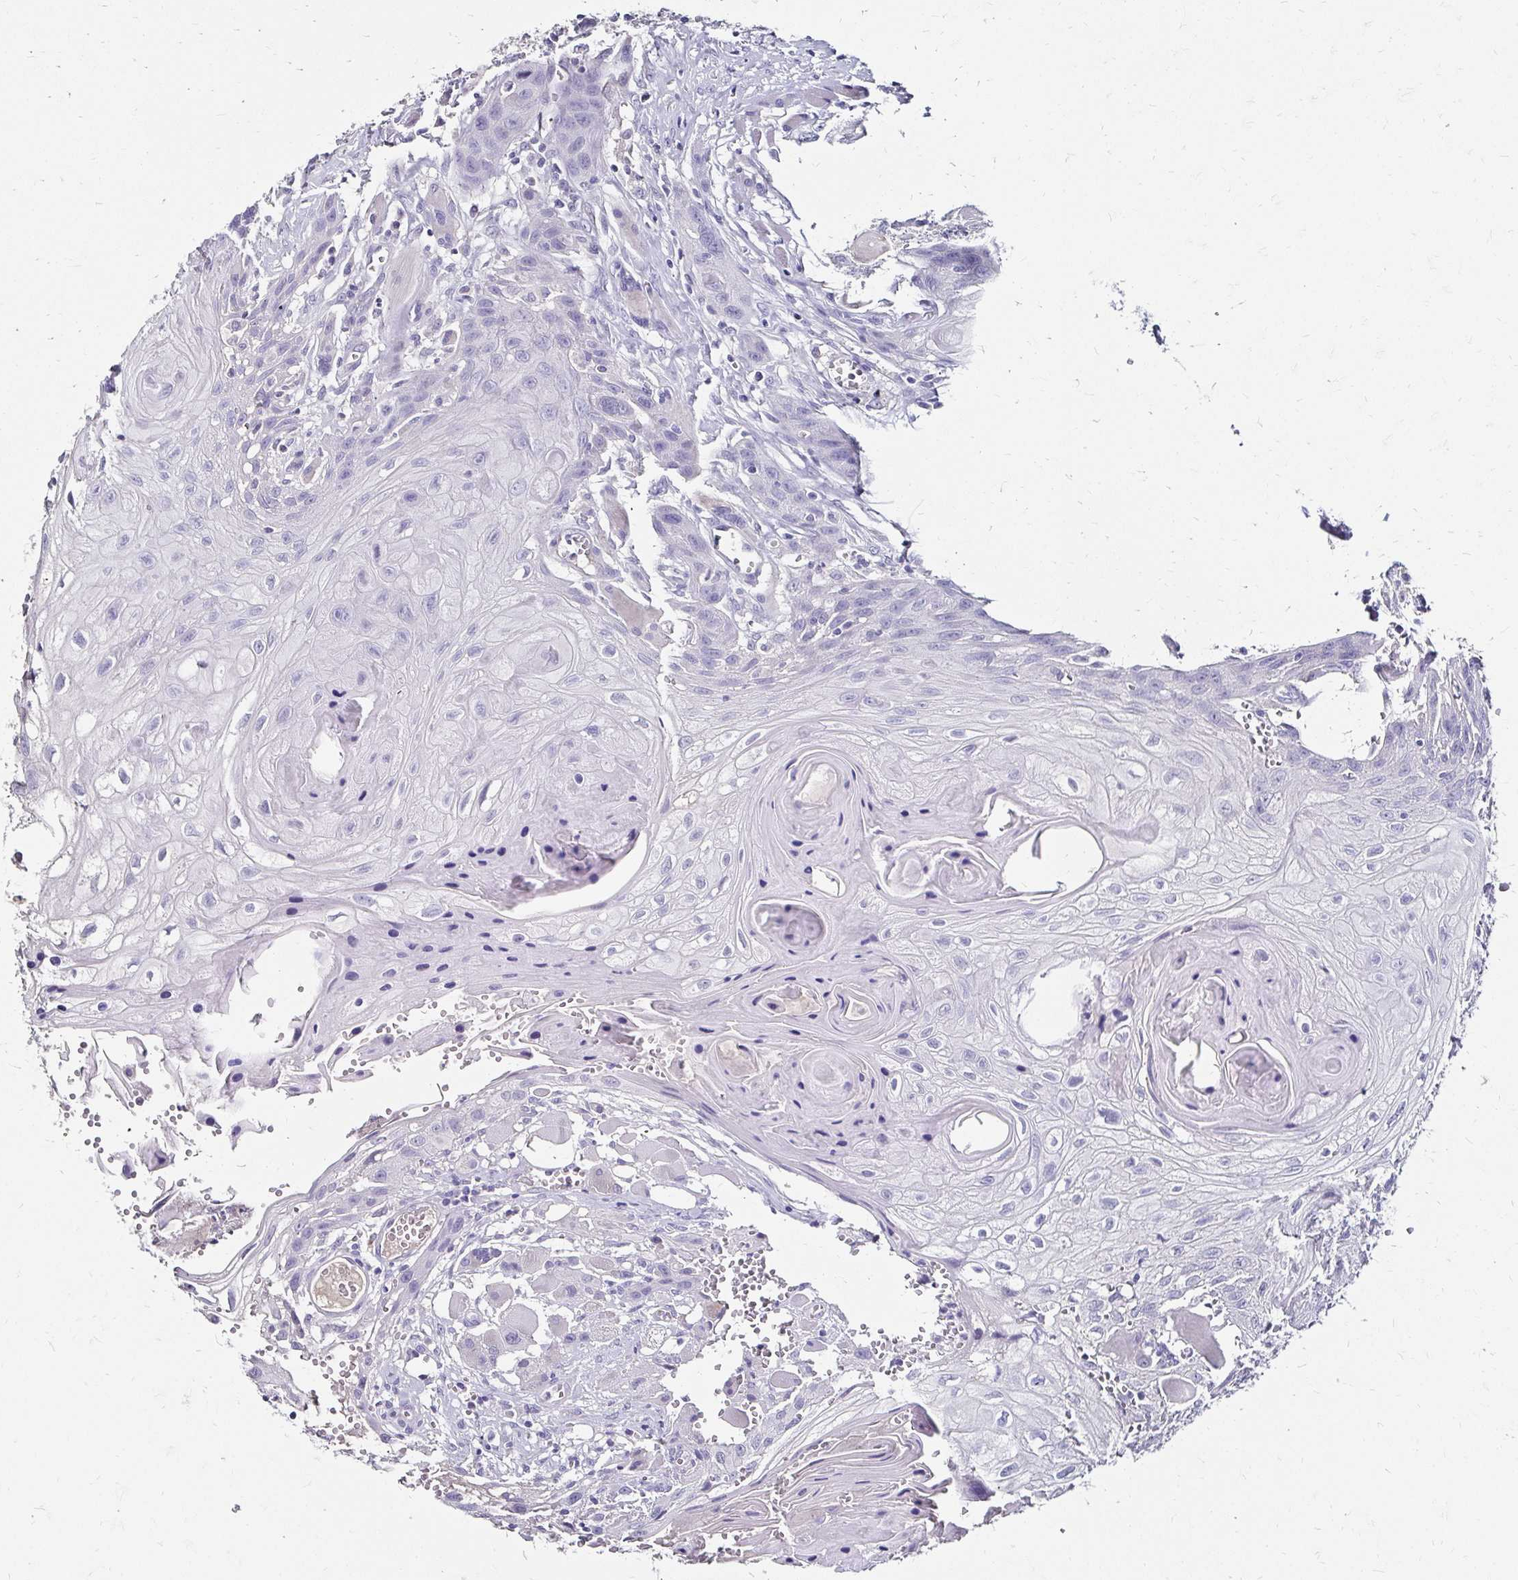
{"staining": {"intensity": "negative", "quantity": "none", "location": "none"}, "tissue": "head and neck cancer", "cell_type": "Tumor cells", "image_type": "cancer", "snomed": [{"axis": "morphology", "description": "Squamous cell carcinoma, NOS"}, {"axis": "topography", "description": "Oral tissue"}, {"axis": "topography", "description": "Head-Neck"}], "caption": "Immunohistochemistry micrograph of head and neck cancer stained for a protein (brown), which exhibits no expression in tumor cells.", "gene": "SCG3", "patient": {"sex": "male", "age": 58}}